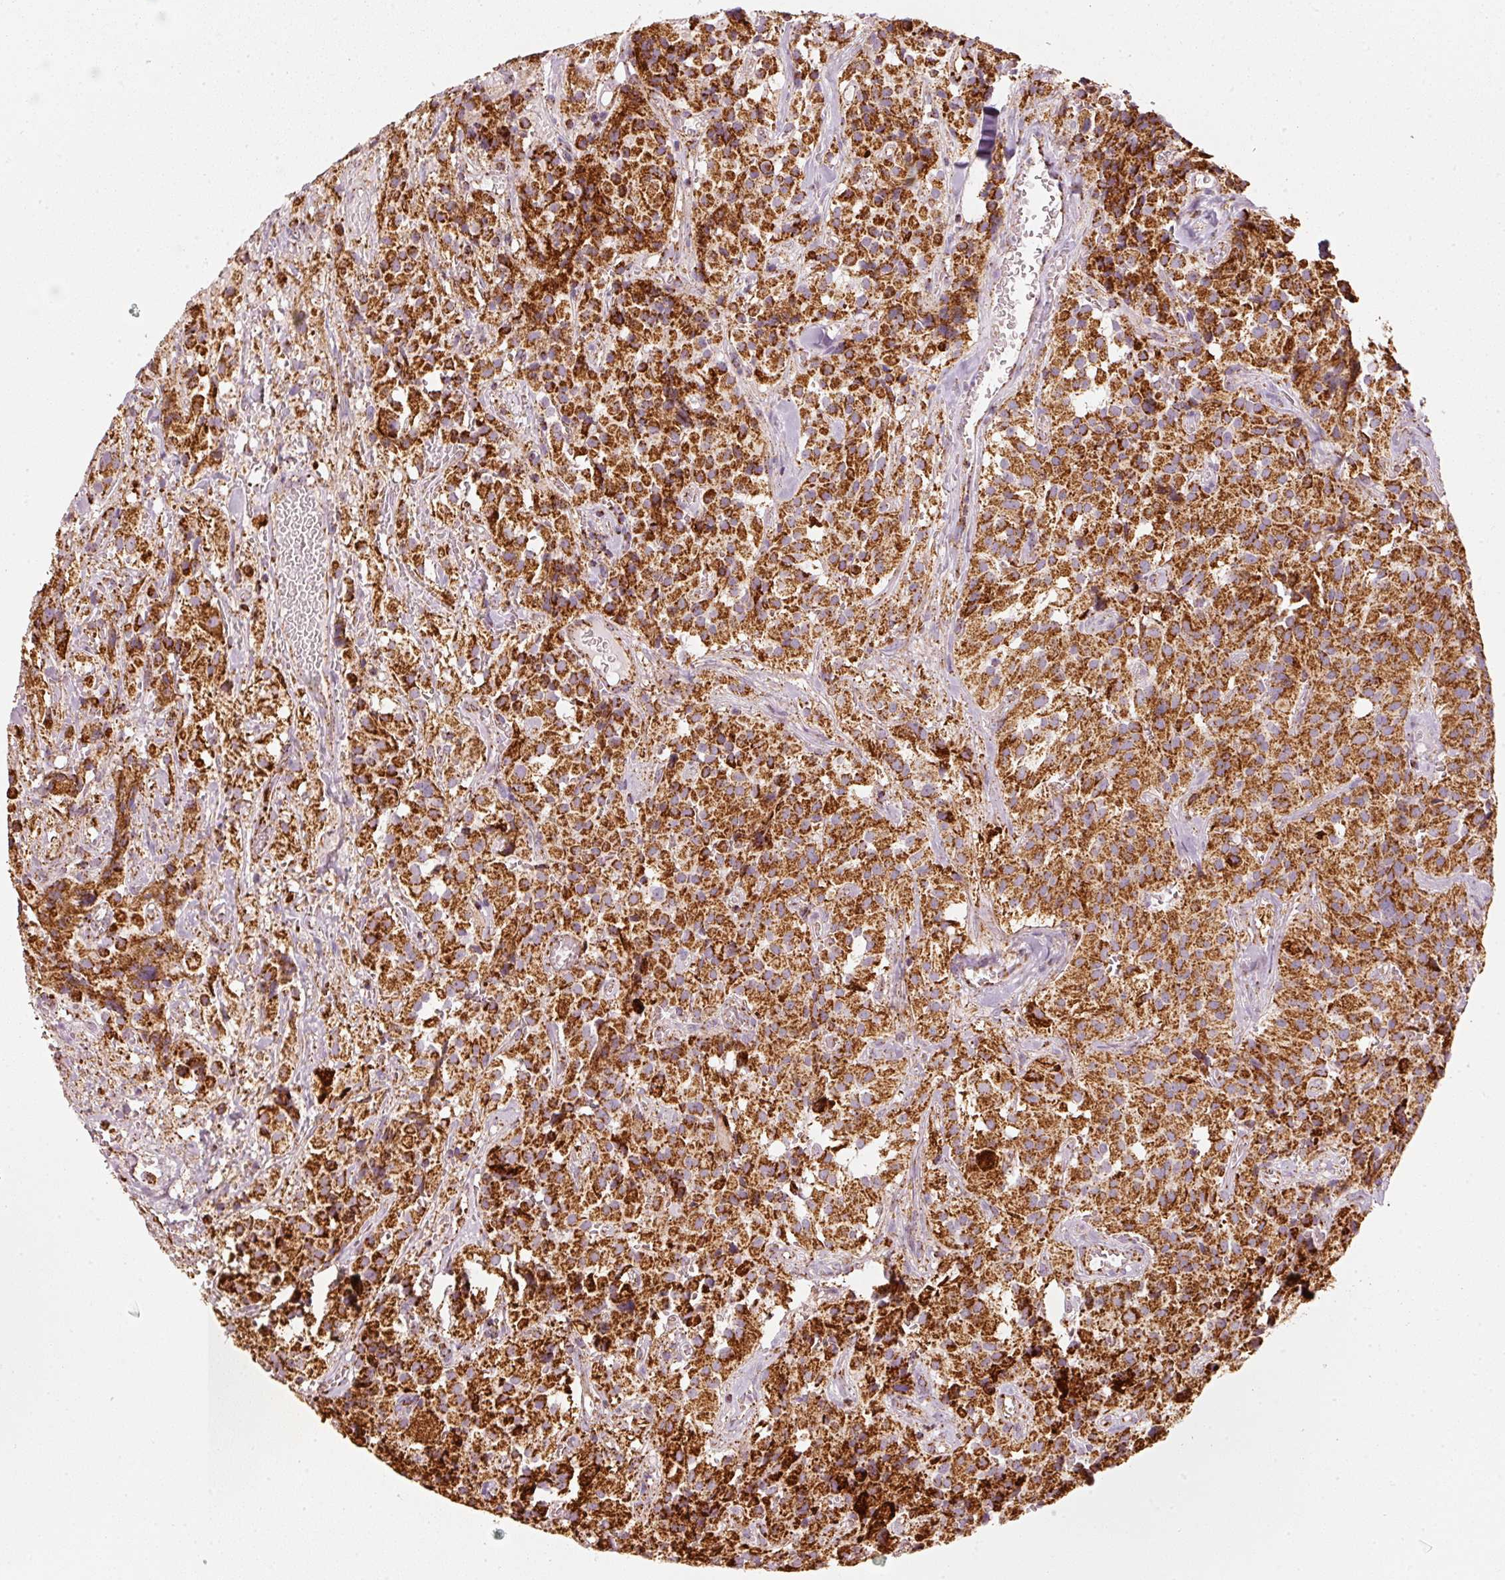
{"staining": {"intensity": "strong", "quantity": ">75%", "location": "cytoplasmic/membranous"}, "tissue": "glioma", "cell_type": "Tumor cells", "image_type": "cancer", "snomed": [{"axis": "morphology", "description": "Glioma, malignant, Low grade"}, {"axis": "topography", "description": "Brain"}], "caption": "Protein expression analysis of malignant glioma (low-grade) demonstrates strong cytoplasmic/membranous staining in approximately >75% of tumor cells.", "gene": "UQCRC1", "patient": {"sex": "male", "age": 42}}